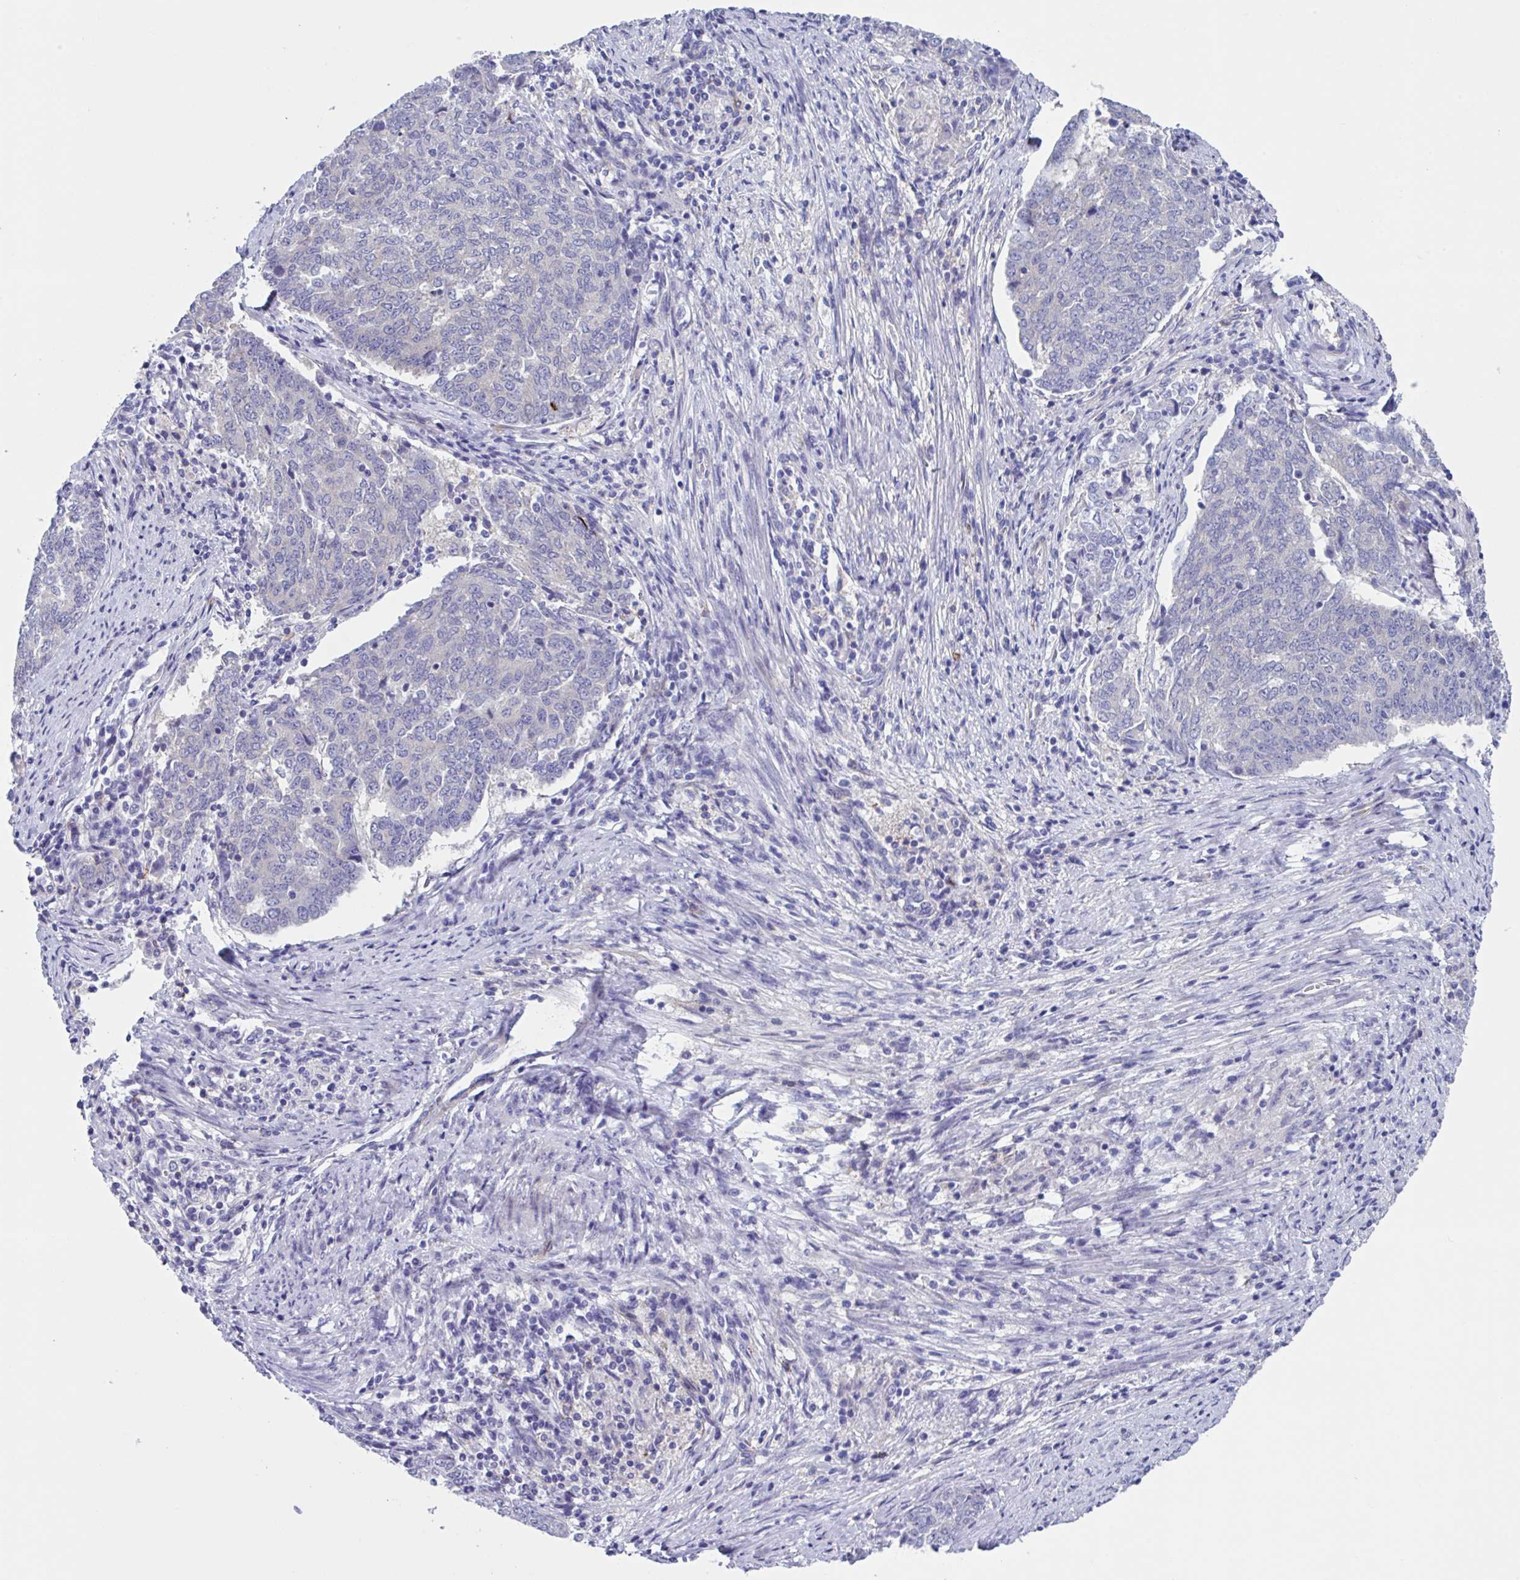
{"staining": {"intensity": "negative", "quantity": "none", "location": "none"}, "tissue": "endometrial cancer", "cell_type": "Tumor cells", "image_type": "cancer", "snomed": [{"axis": "morphology", "description": "Adenocarcinoma, NOS"}, {"axis": "topography", "description": "Endometrium"}], "caption": "DAB (3,3'-diaminobenzidine) immunohistochemical staining of endometrial cancer shows no significant staining in tumor cells.", "gene": "LPIN3", "patient": {"sex": "female", "age": 80}}